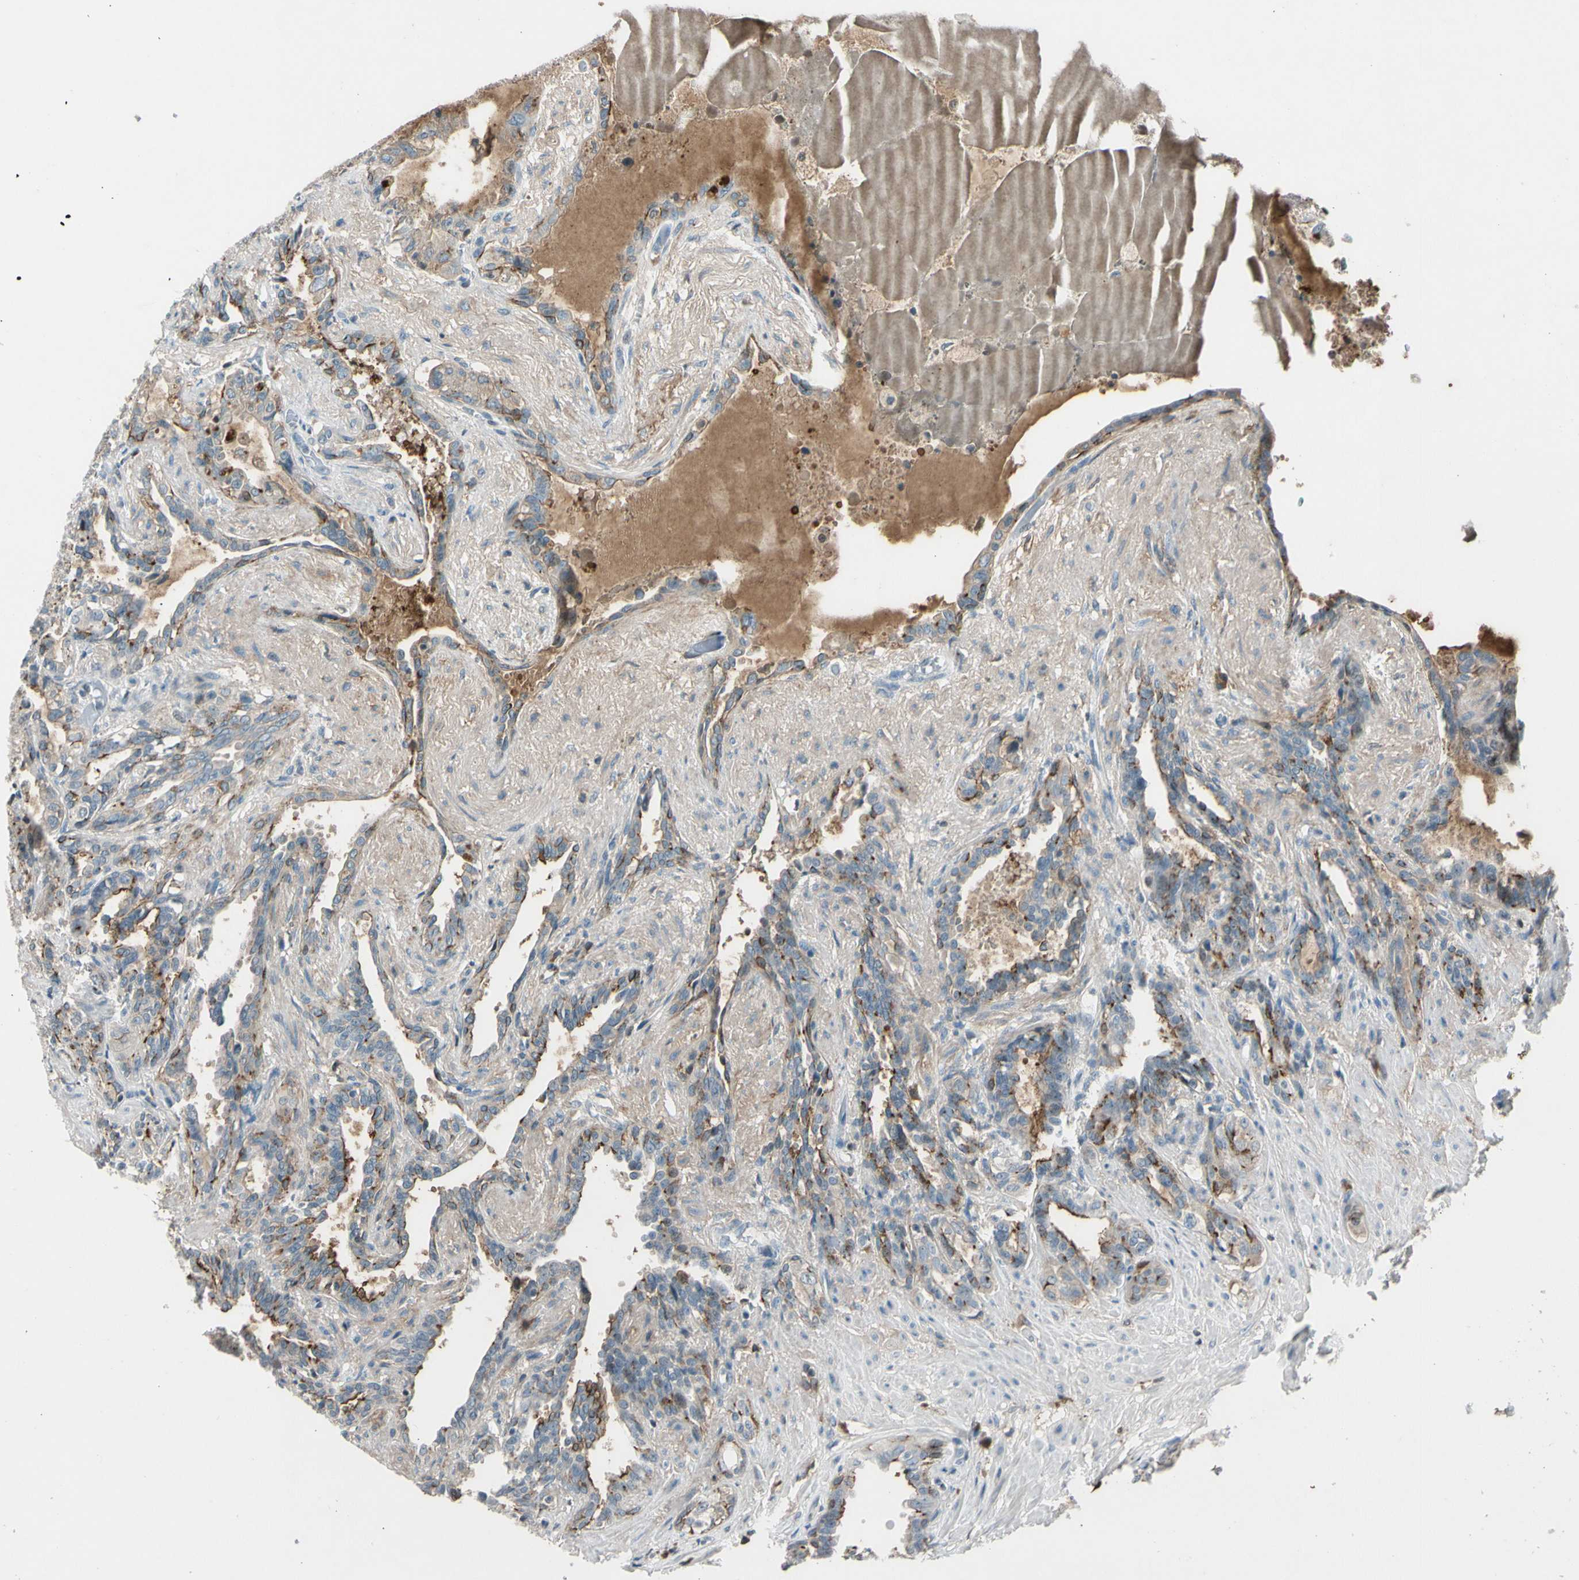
{"staining": {"intensity": "moderate", "quantity": "<25%", "location": "cytoplasmic/membranous"}, "tissue": "seminal vesicle", "cell_type": "Glandular cells", "image_type": "normal", "snomed": [{"axis": "morphology", "description": "Normal tissue, NOS"}, {"axis": "topography", "description": "Seminal veicle"}], "caption": "IHC photomicrograph of unremarkable seminal vesicle stained for a protein (brown), which shows low levels of moderate cytoplasmic/membranous staining in about <25% of glandular cells.", "gene": "PDPN", "patient": {"sex": "male", "age": 61}}